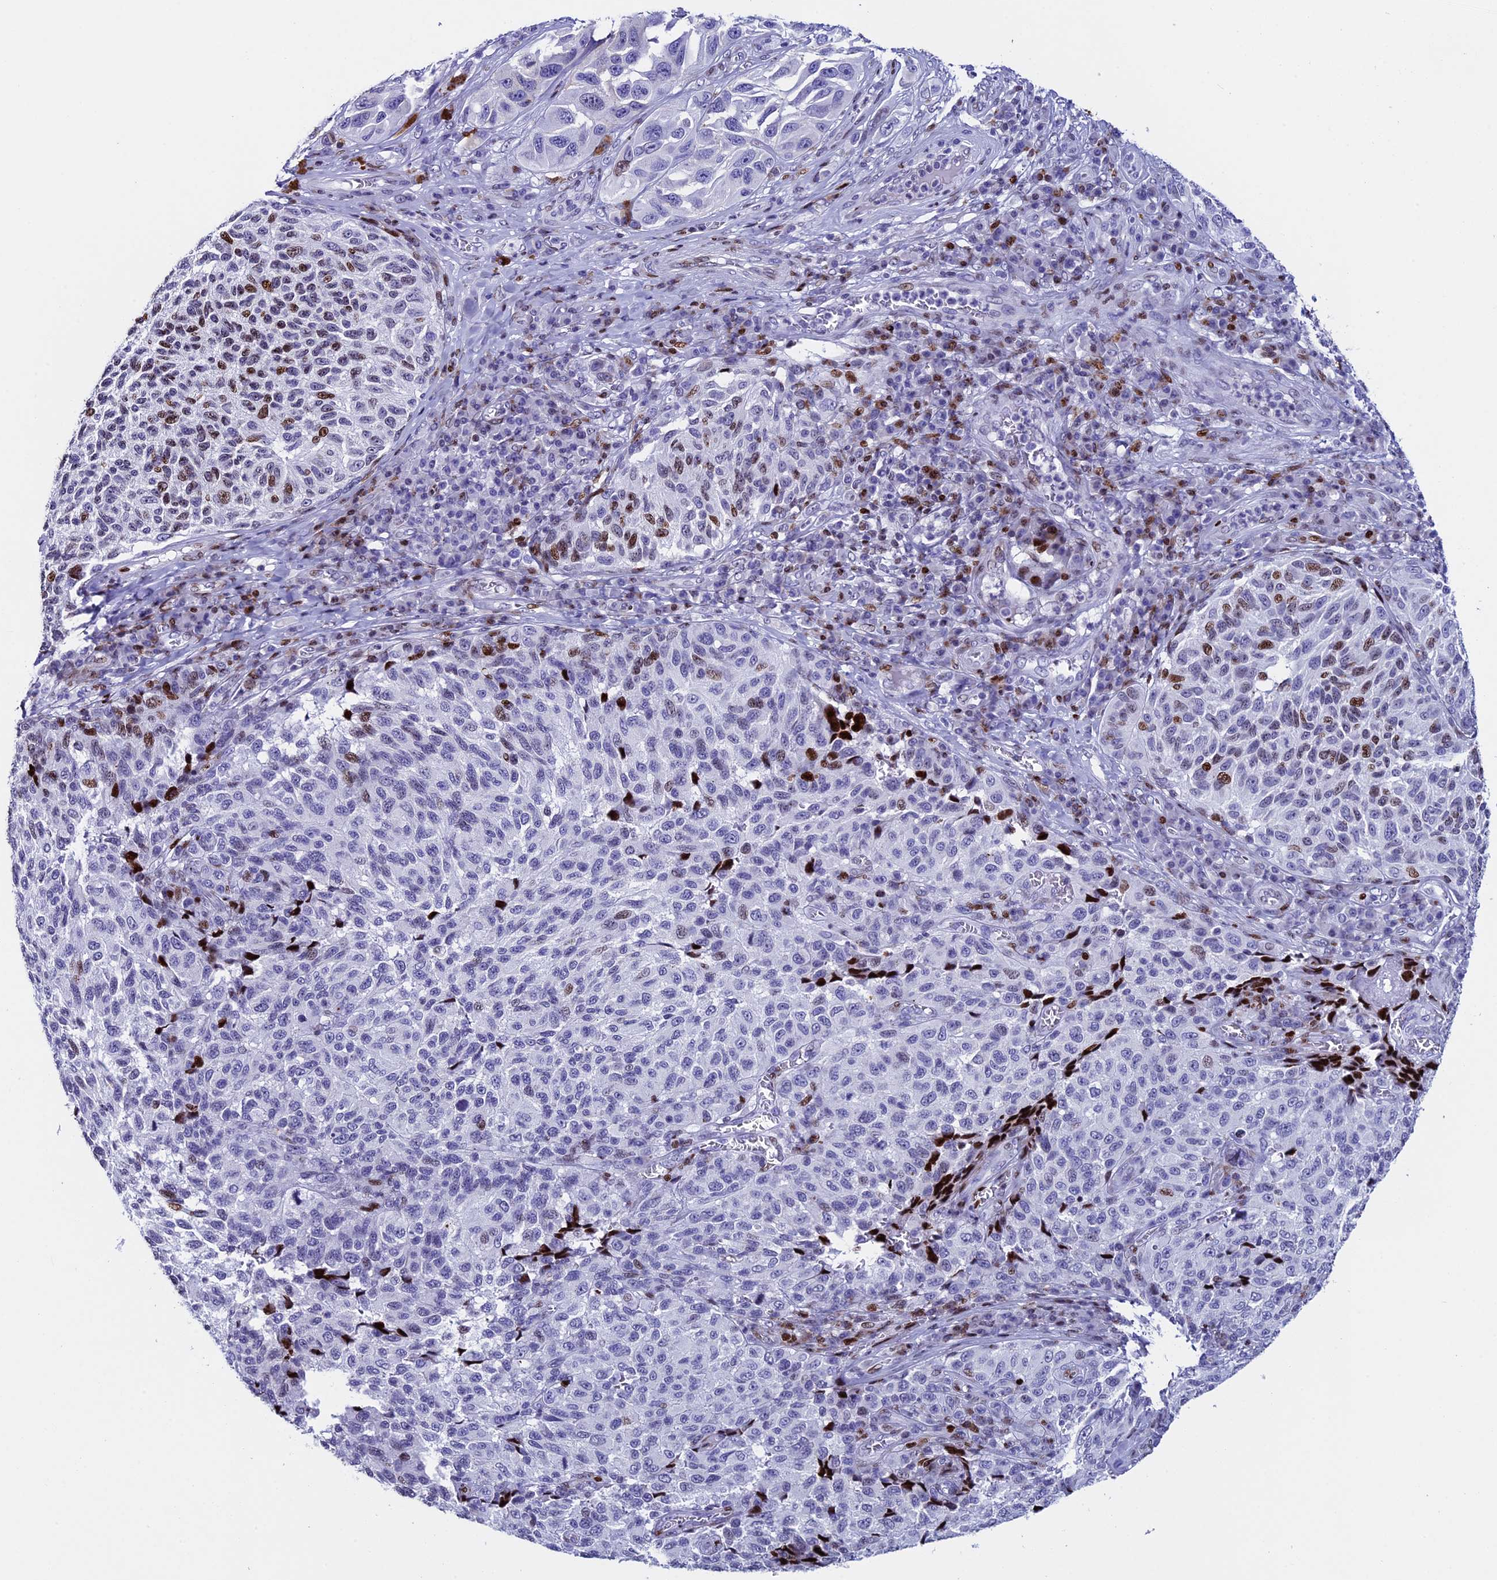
{"staining": {"intensity": "moderate", "quantity": "25%-75%", "location": "nuclear"}, "tissue": "melanoma", "cell_type": "Tumor cells", "image_type": "cancer", "snomed": [{"axis": "morphology", "description": "Malignant melanoma, NOS"}, {"axis": "topography", "description": "Skin"}], "caption": "IHC photomicrograph of neoplastic tissue: melanoma stained using immunohistochemistry displays medium levels of moderate protein expression localized specifically in the nuclear of tumor cells, appearing as a nuclear brown color.", "gene": "BTBD3", "patient": {"sex": "female", "age": 73}}